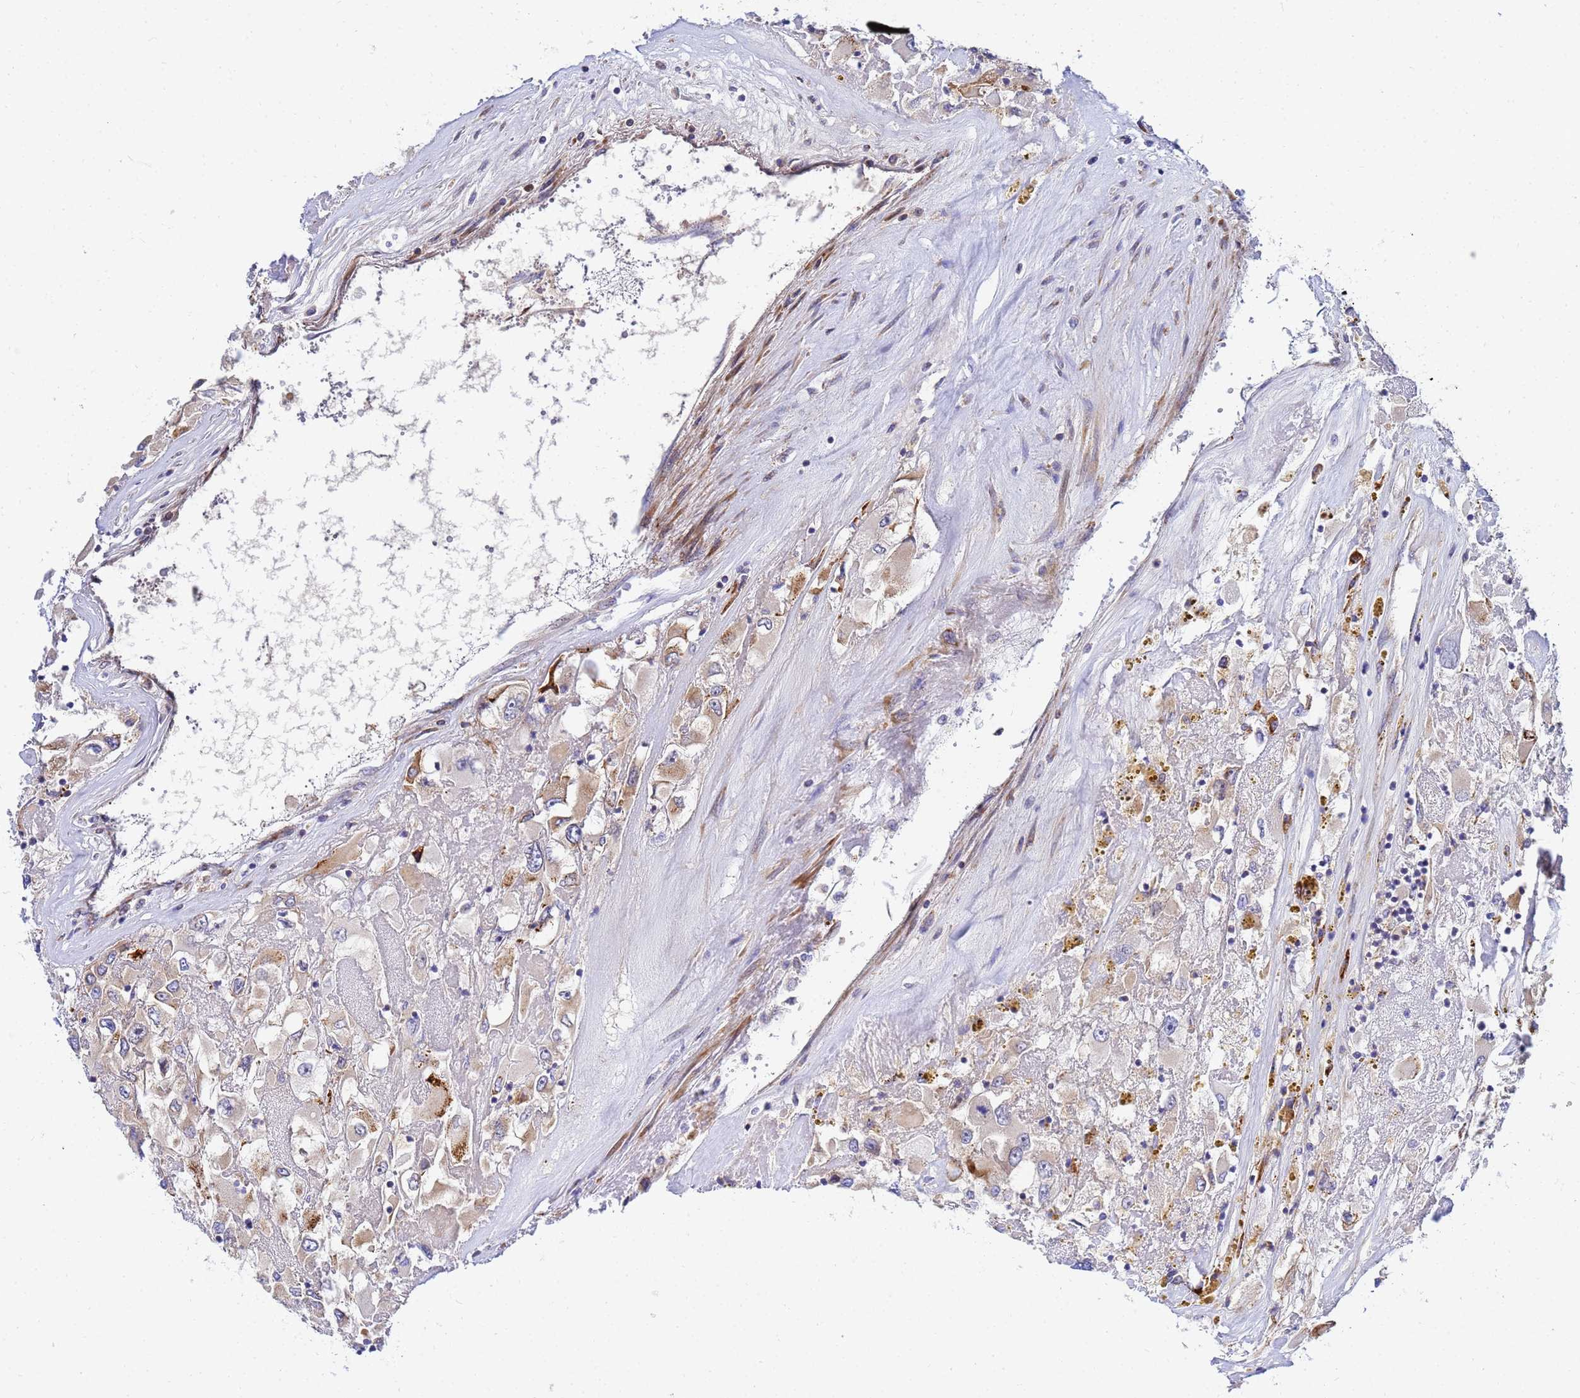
{"staining": {"intensity": "weak", "quantity": "<25%", "location": "cytoplasmic/membranous"}, "tissue": "renal cancer", "cell_type": "Tumor cells", "image_type": "cancer", "snomed": [{"axis": "morphology", "description": "Adenocarcinoma, NOS"}, {"axis": "topography", "description": "Kidney"}], "caption": "Tumor cells are negative for brown protein staining in renal cancer.", "gene": "POM121", "patient": {"sex": "female", "age": 52}}